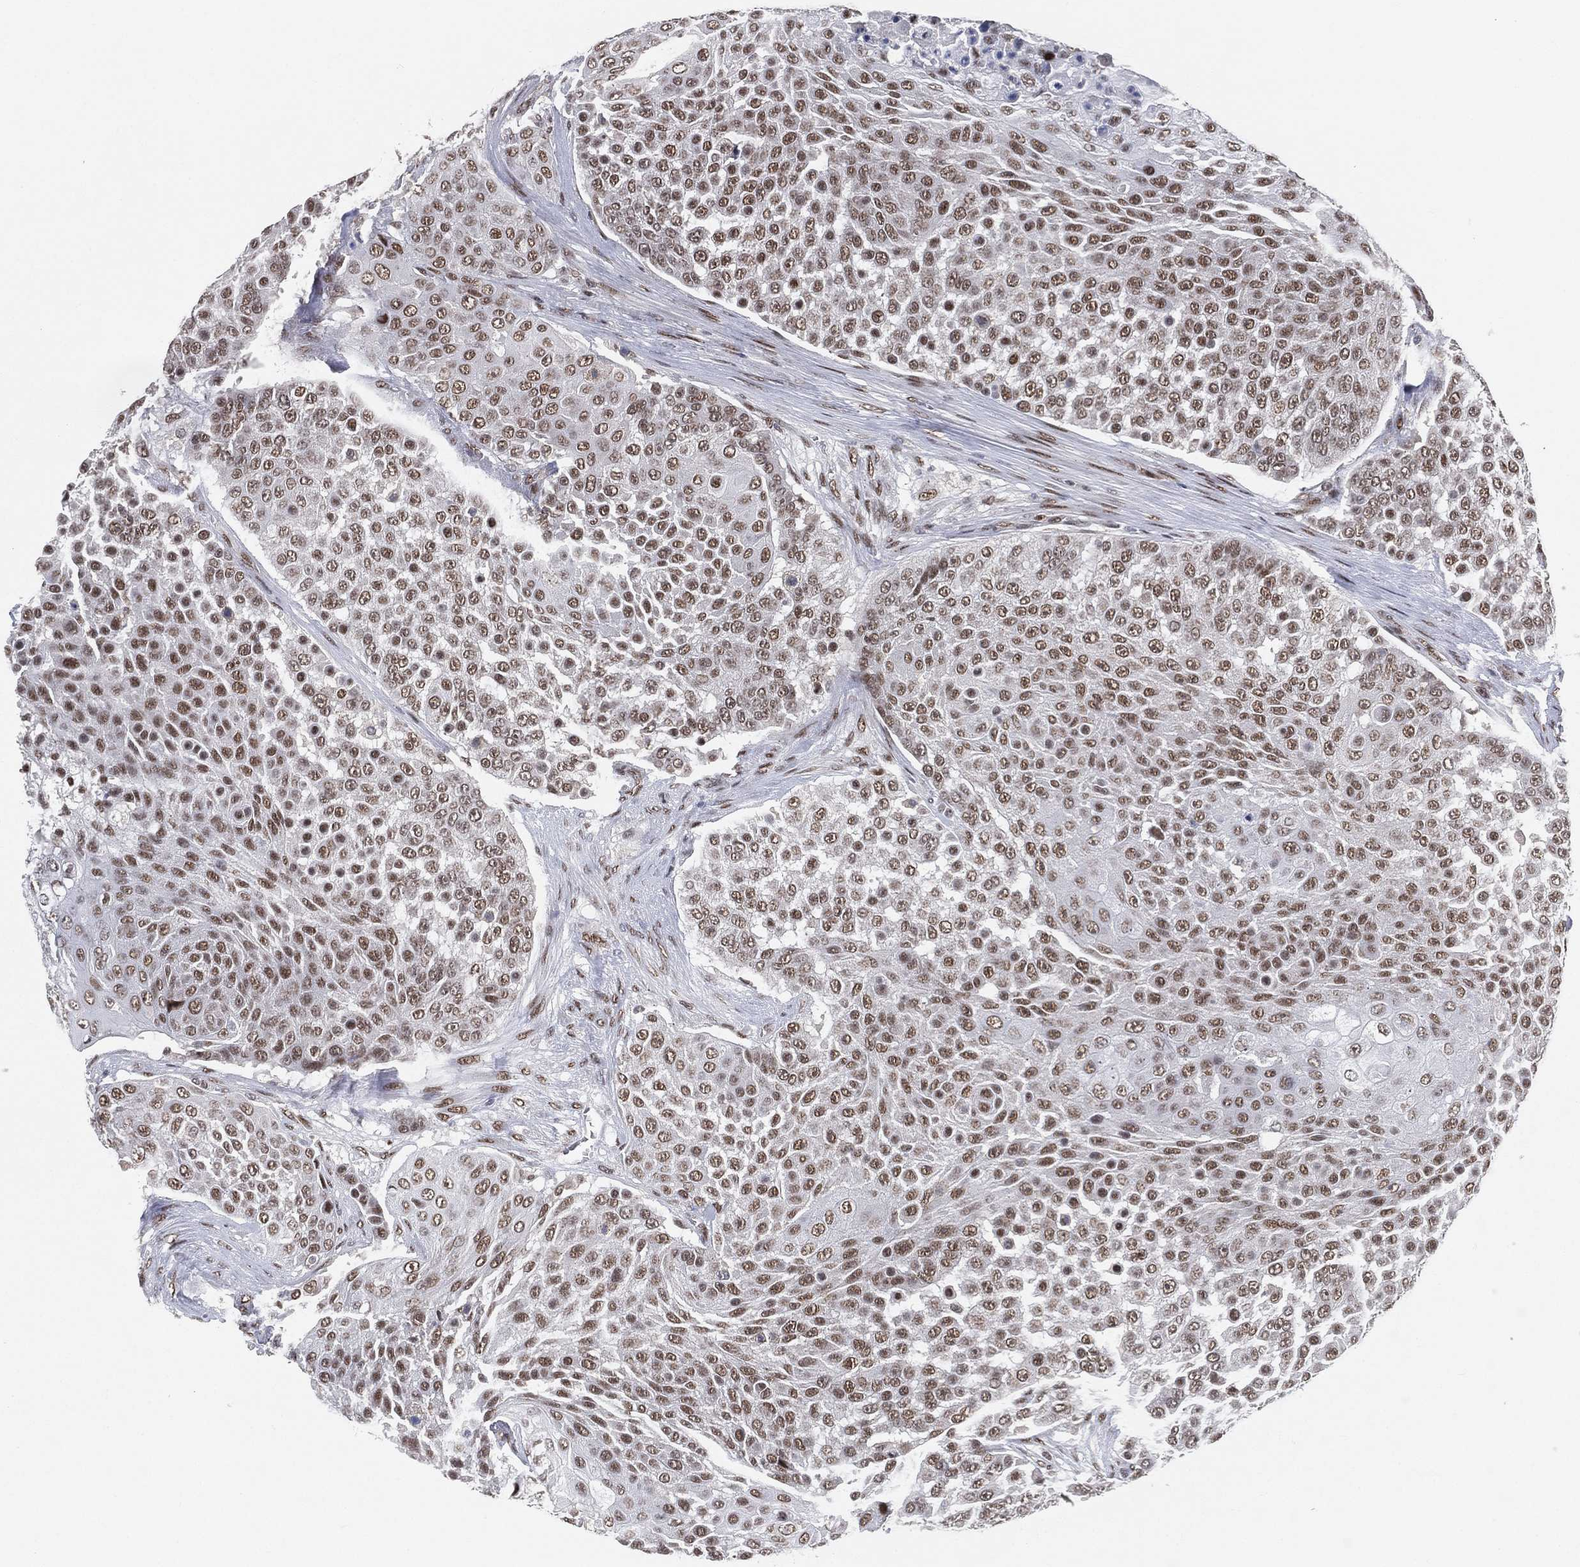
{"staining": {"intensity": "moderate", "quantity": ">75%", "location": "nuclear"}, "tissue": "urothelial cancer", "cell_type": "Tumor cells", "image_type": "cancer", "snomed": [{"axis": "morphology", "description": "Urothelial carcinoma, High grade"}, {"axis": "topography", "description": "Urinary bladder"}], "caption": "Human high-grade urothelial carcinoma stained with a protein marker displays moderate staining in tumor cells.", "gene": "YLPM1", "patient": {"sex": "female", "age": 63}}